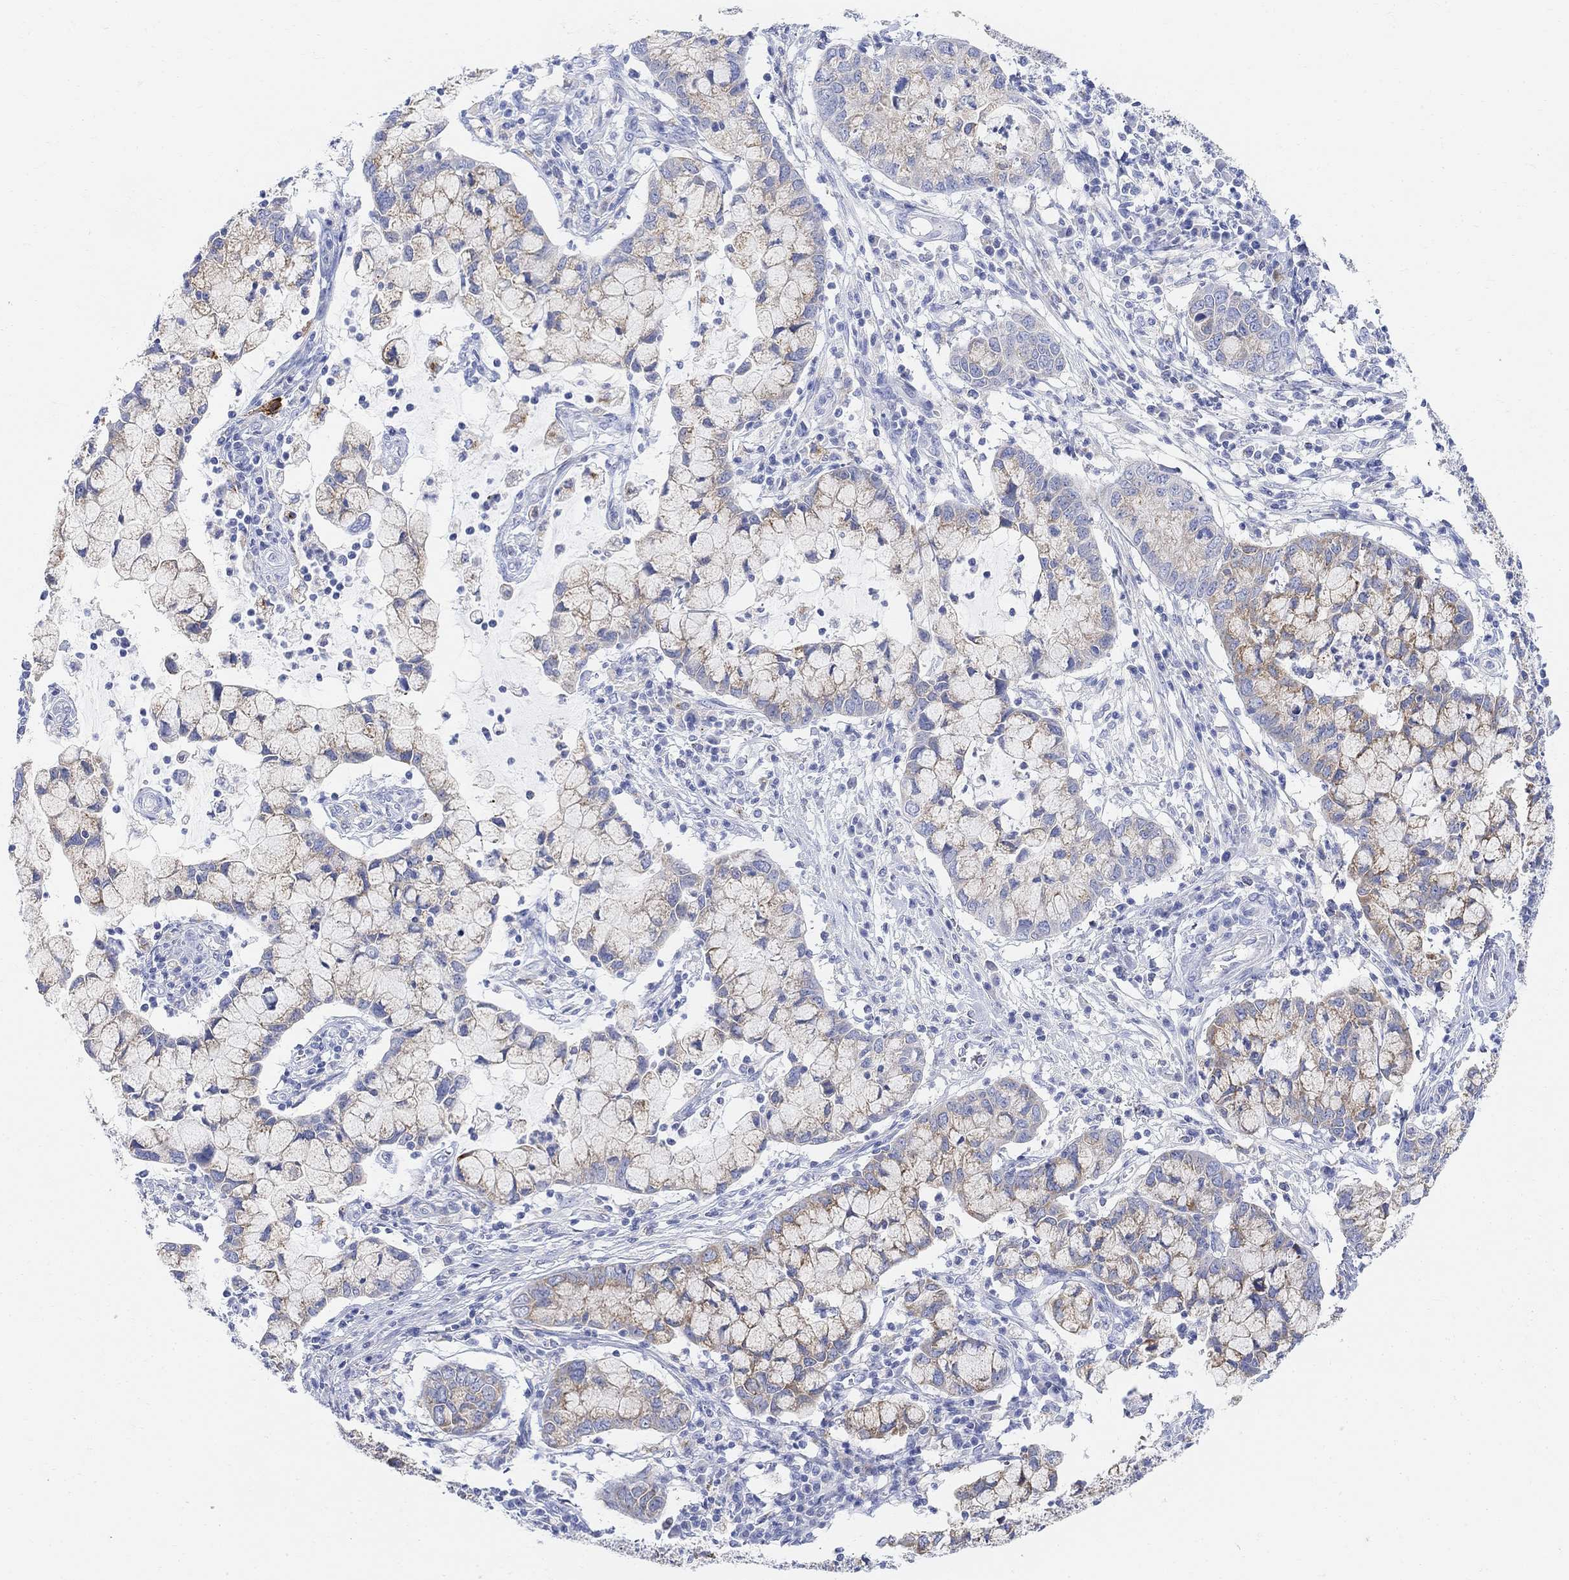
{"staining": {"intensity": "moderate", "quantity": "25%-75%", "location": "cytoplasmic/membranous"}, "tissue": "cervical cancer", "cell_type": "Tumor cells", "image_type": "cancer", "snomed": [{"axis": "morphology", "description": "Adenocarcinoma, NOS"}, {"axis": "topography", "description": "Cervix"}], "caption": "Cervical cancer stained for a protein shows moderate cytoplasmic/membranous positivity in tumor cells. (IHC, brightfield microscopy, high magnification).", "gene": "RETNLB", "patient": {"sex": "female", "age": 40}}